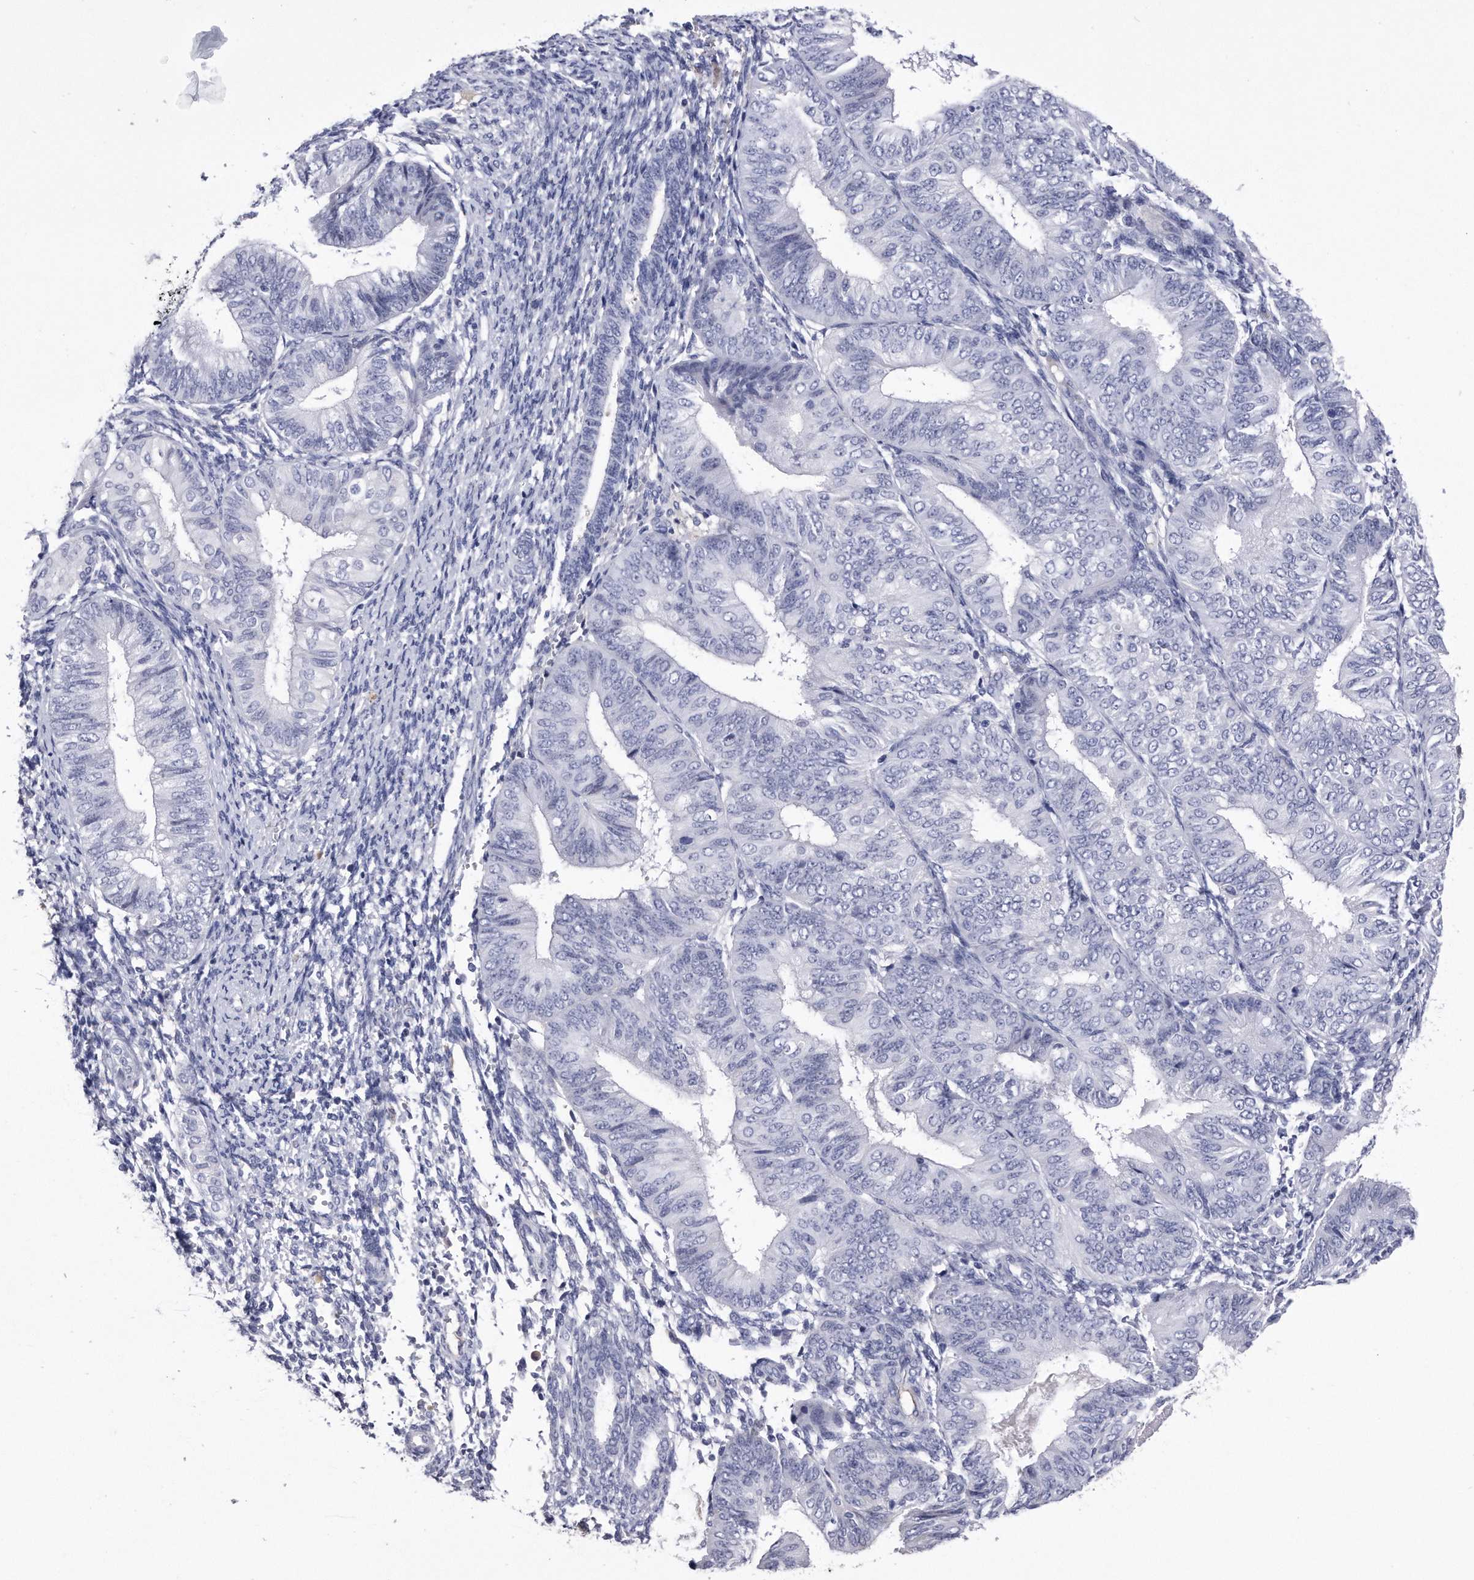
{"staining": {"intensity": "negative", "quantity": "none", "location": "none"}, "tissue": "endometrial cancer", "cell_type": "Tumor cells", "image_type": "cancer", "snomed": [{"axis": "morphology", "description": "Adenocarcinoma, NOS"}, {"axis": "topography", "description": "Endometrium"}], "caption": "IHC histopathology image of endometrial adenocarcinoma stained for a protein (brown), which demonstrates no staining in tumor cells.", "gene": "KCTD8", "patient": {"sex": "female", "age": 58}}